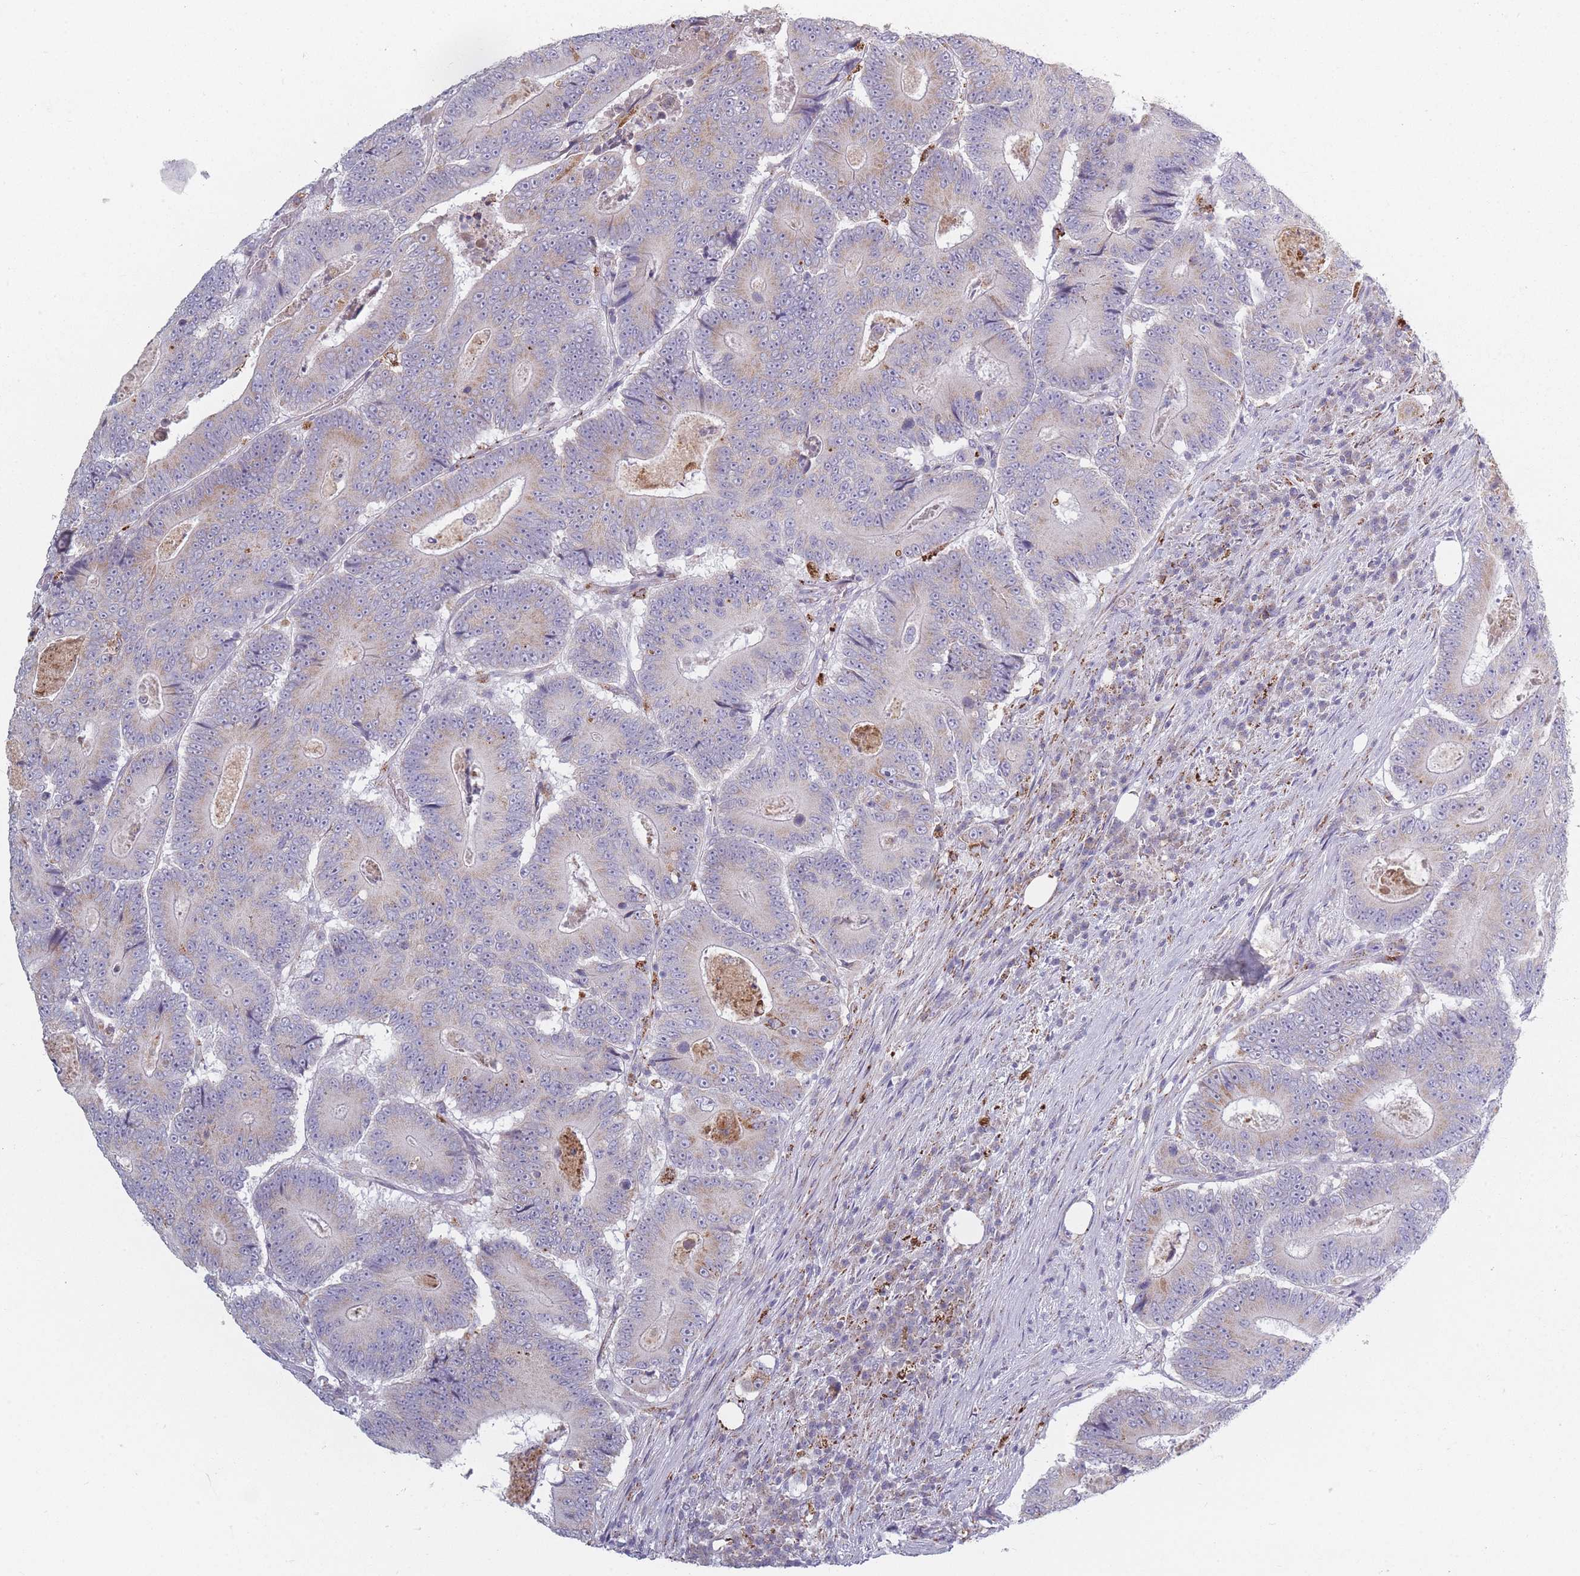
{"staining": {"intensity": "weak", "quantity": "<25%", "location": "cytoplasmic/membranous"}, "tissue": "colorectal cancer", "cell_type": "Tumor cells", "image_type": "cancer", "snomed": [{"axis": "morphology", "description": "Adenocarcinoma, NOS"}, {"axis": "topography", "description": "Colon"}], "caption": "The IHC histopathology image has no significant staining in tumor cells of colorectal cancer (adenocarcinoma) tissue. (Brightfield microscopy of DAB immunohistochemistry at high magnification).", "gene": "PEX11B", "patient": {"sex": "male", "age": 83}}